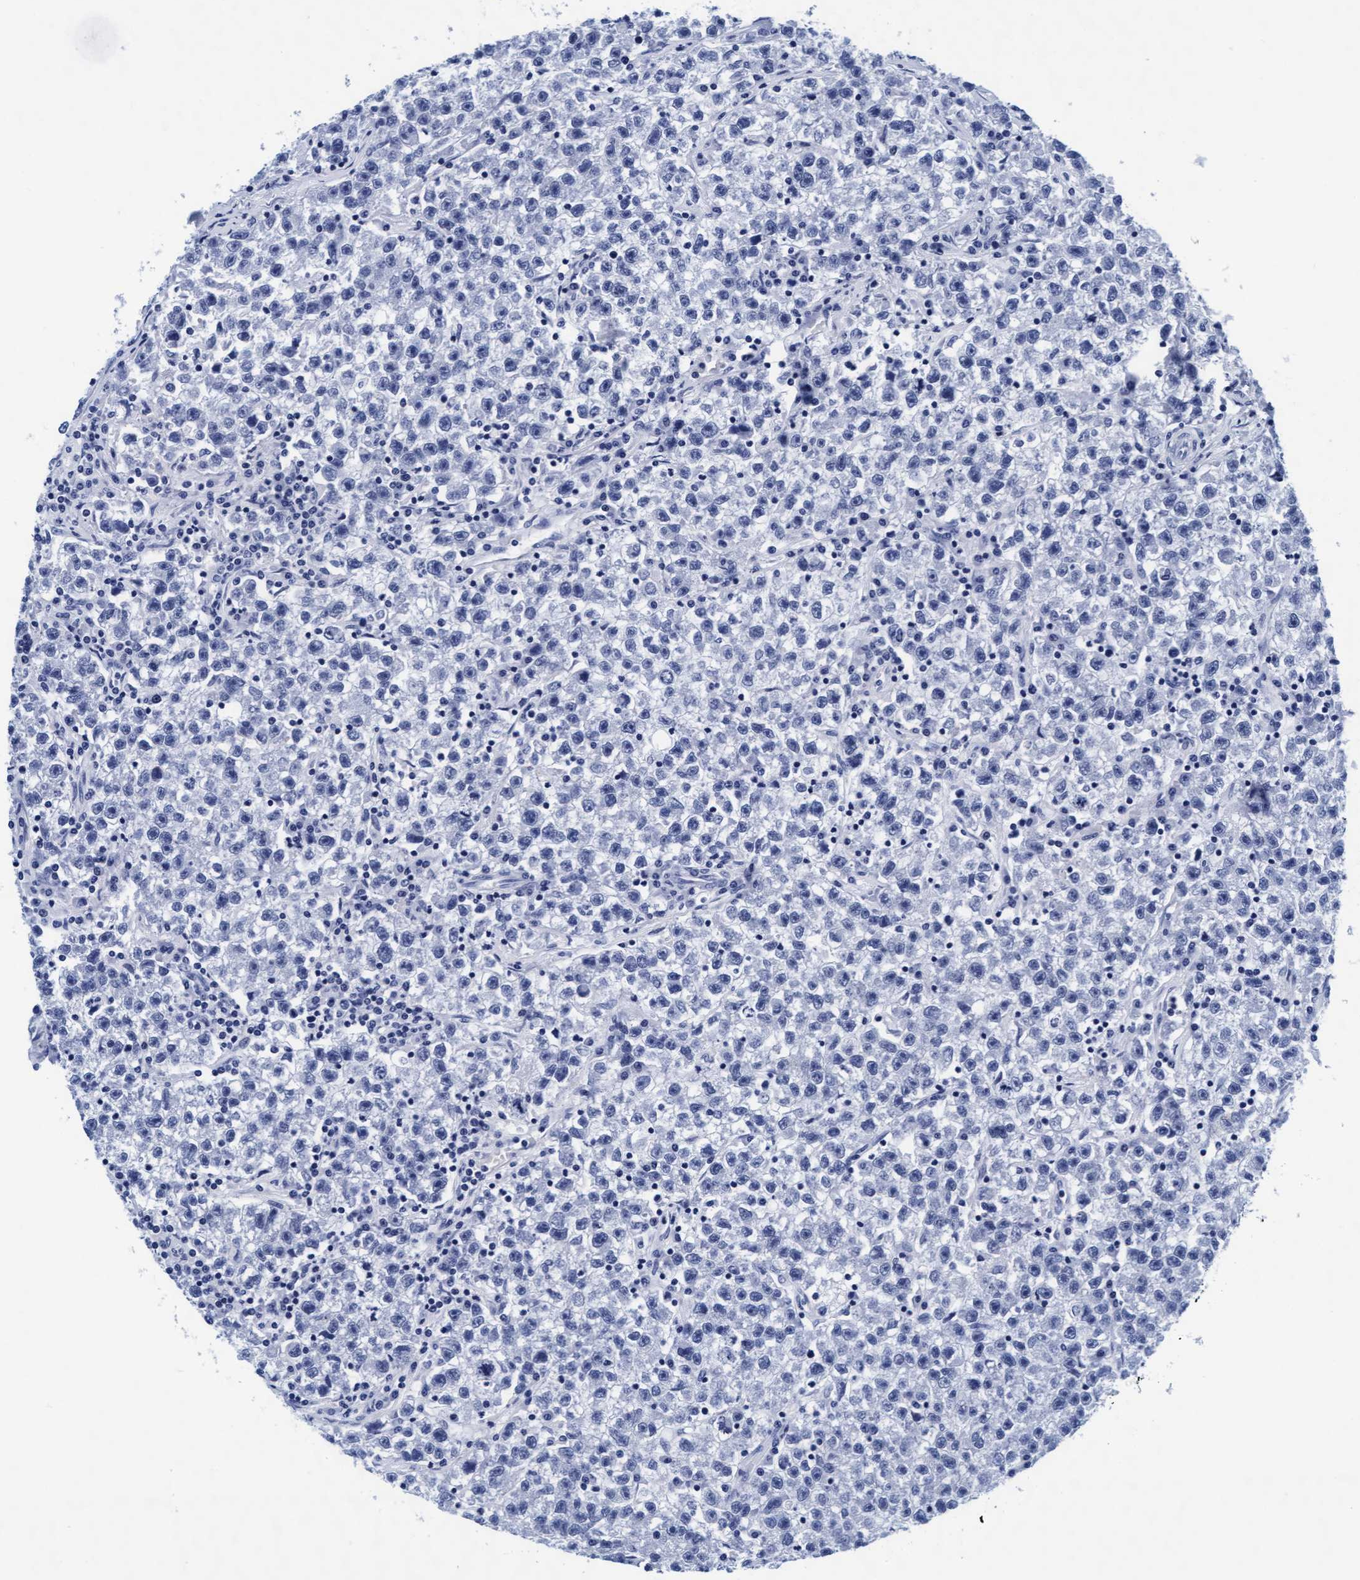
{"staining": {"intensity": "negative", "quantity": "none", "location": "none"}, "tissue": "testis cancer", "cell_type": "Tumor cells", "image_type": "cancer", "snomed": [{"axis": "morphology", "description": "Seminoma, NOS"}, {"axis": "topography", "description": "Testis"}], "caption": "The photomicrograph shows no significant positivity in tumor cells of testis seminoma.", "gene": "ARSG", "patient": {"sex": "male", "age": 22}}